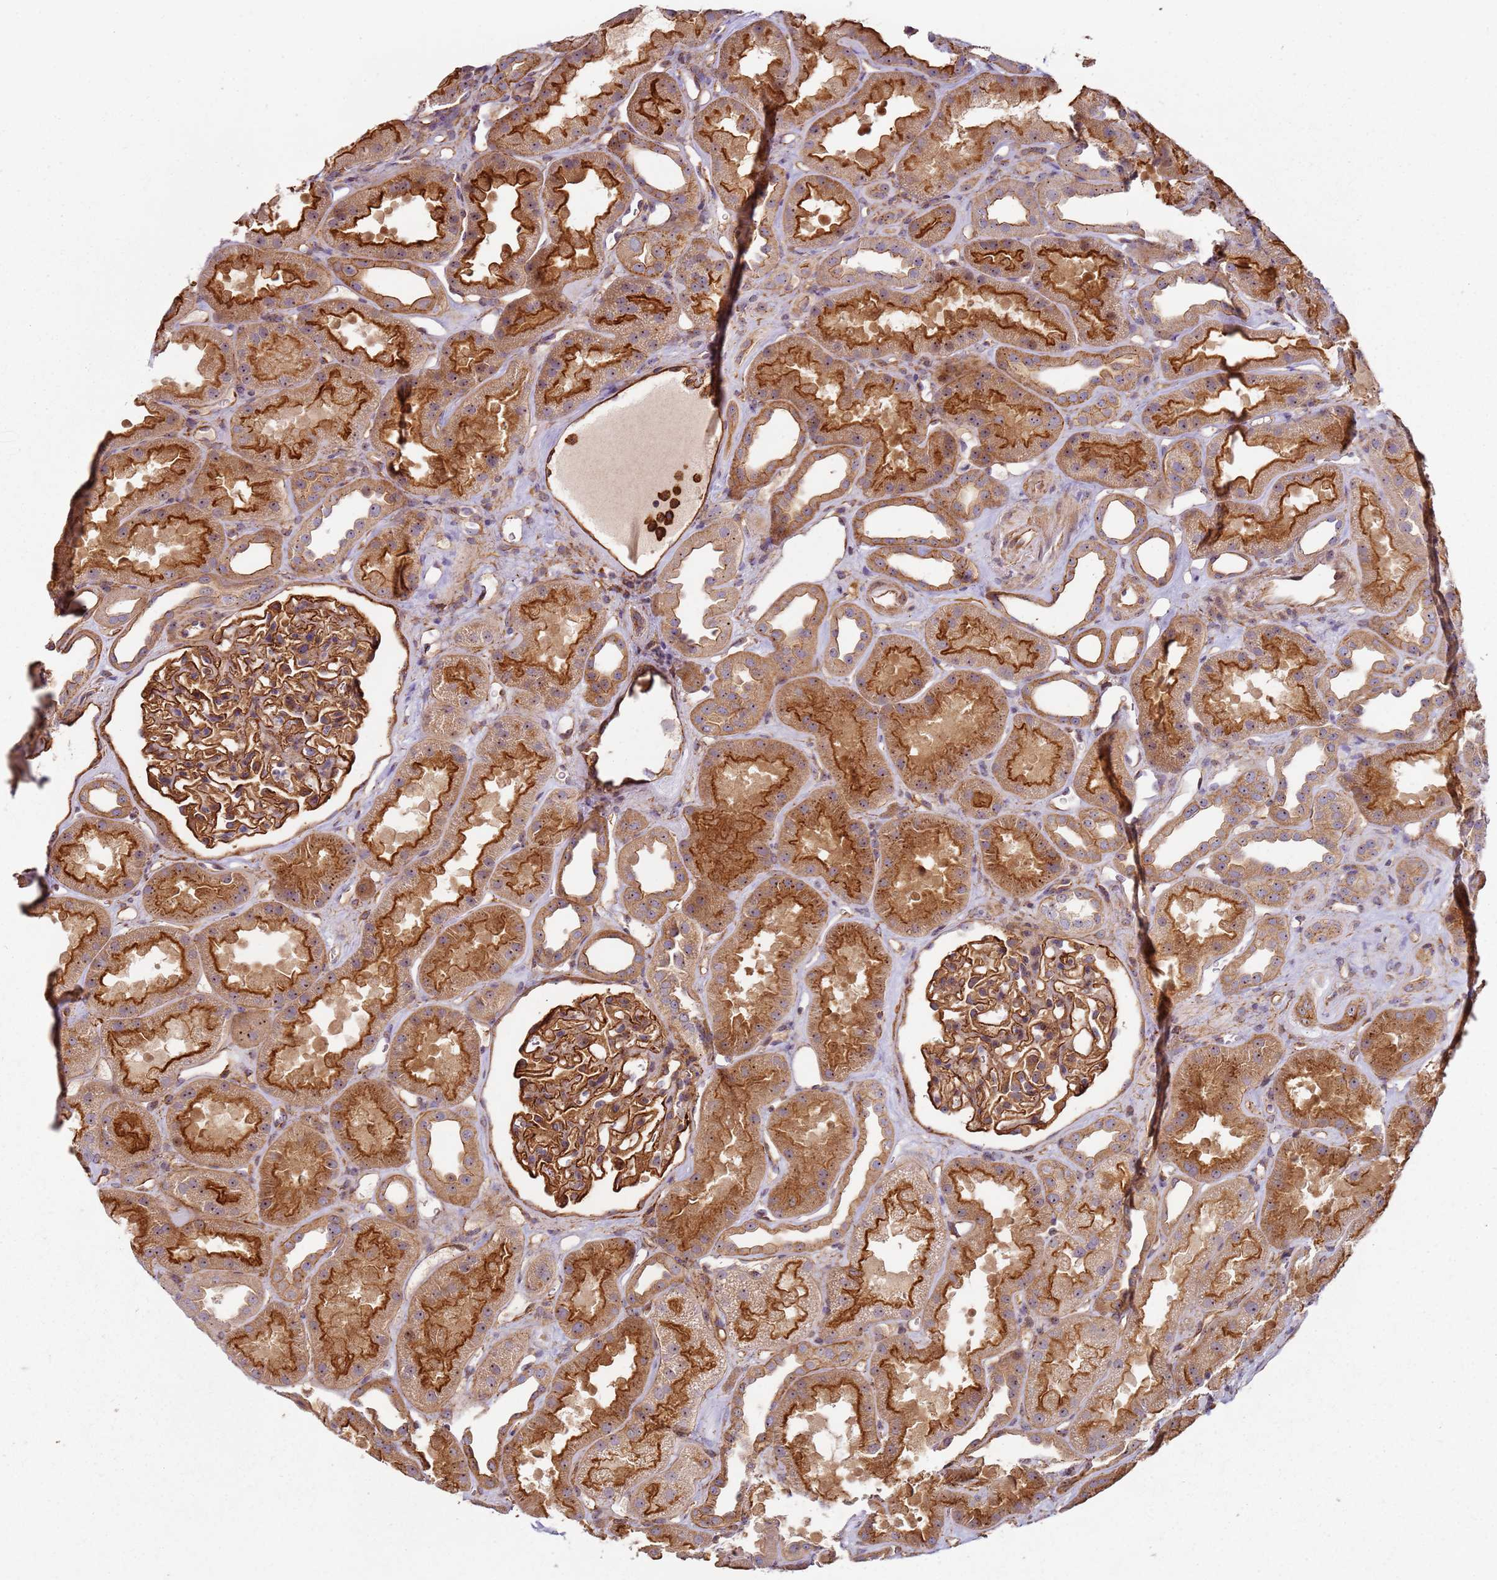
{"staining": {"intensity": "moderate", "quantity": ">75%", "location": "cytoplasmic/membranous"}, "tissue": "kidney", "cell_type": "Cells in glomeruli", "image_type": "normal", "snomed": [{"axis": "morphology", "description": "Normal tissue, NOS"}, {"axis": "topography", "description": "Kidney"}], "caption": "Human kidney stained for a protein (brown) displays moderate cytoplasmic/membranous positive positivity in about >75% of cells in glomeruli.", "gene": "C2CD4B", "patient": {"sex": "male", "age": 61}}